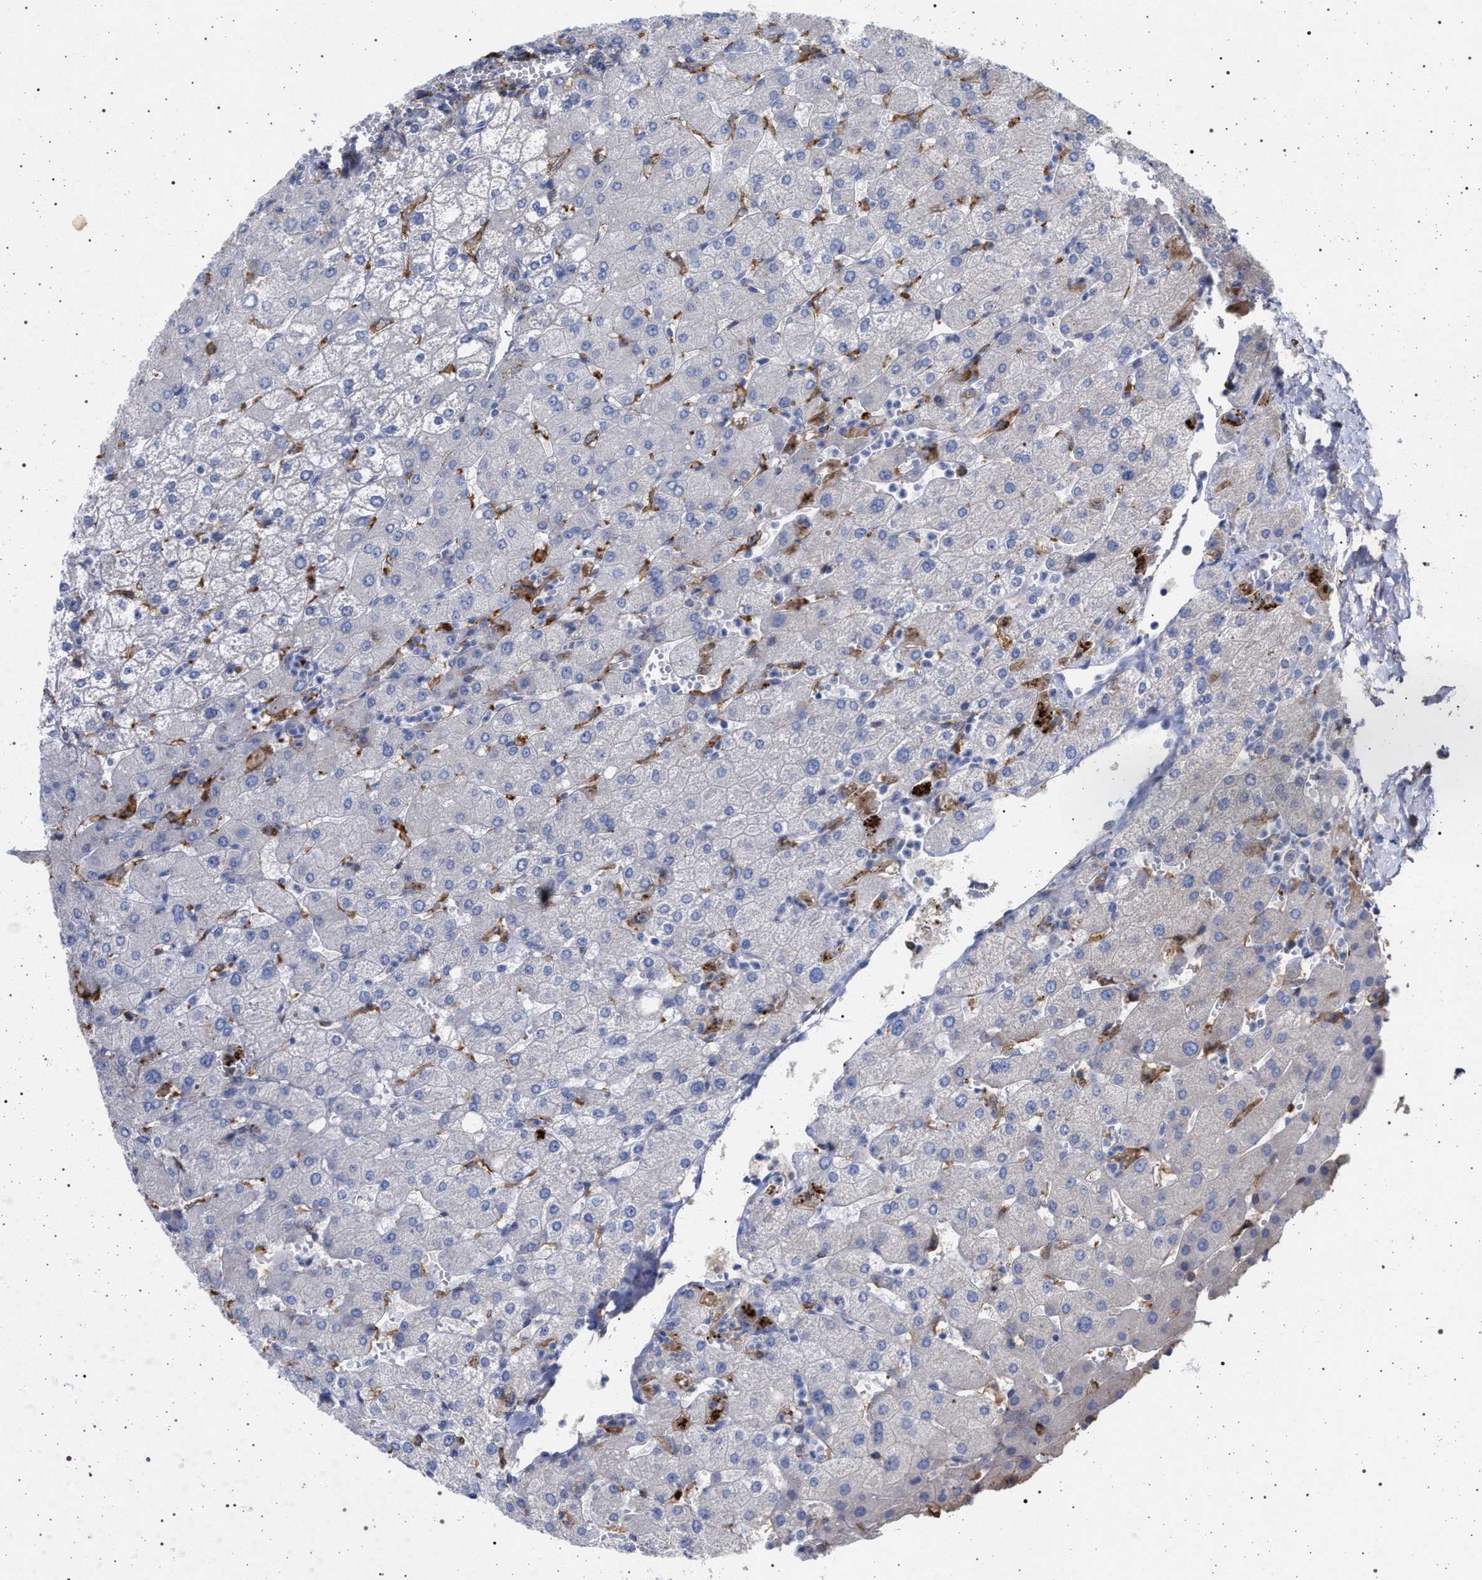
{"staining": {"intensity": "negative", "quantity": "none", "location": "none"}, "tissue": "liver", "cell_type": "Cholangiocytes", "image_type": "normal", "snomed": [{"axis": "morphology", "description": "Normal tissue, NOS"}, {"axis": "topography", "description": "Liver"}], "caption": "A histopathology image of liver stained for a protein exhibits no brown staining in cholangiocytes.", "gene": "PLG", "patient": {"sex": "male", "age": 55}}